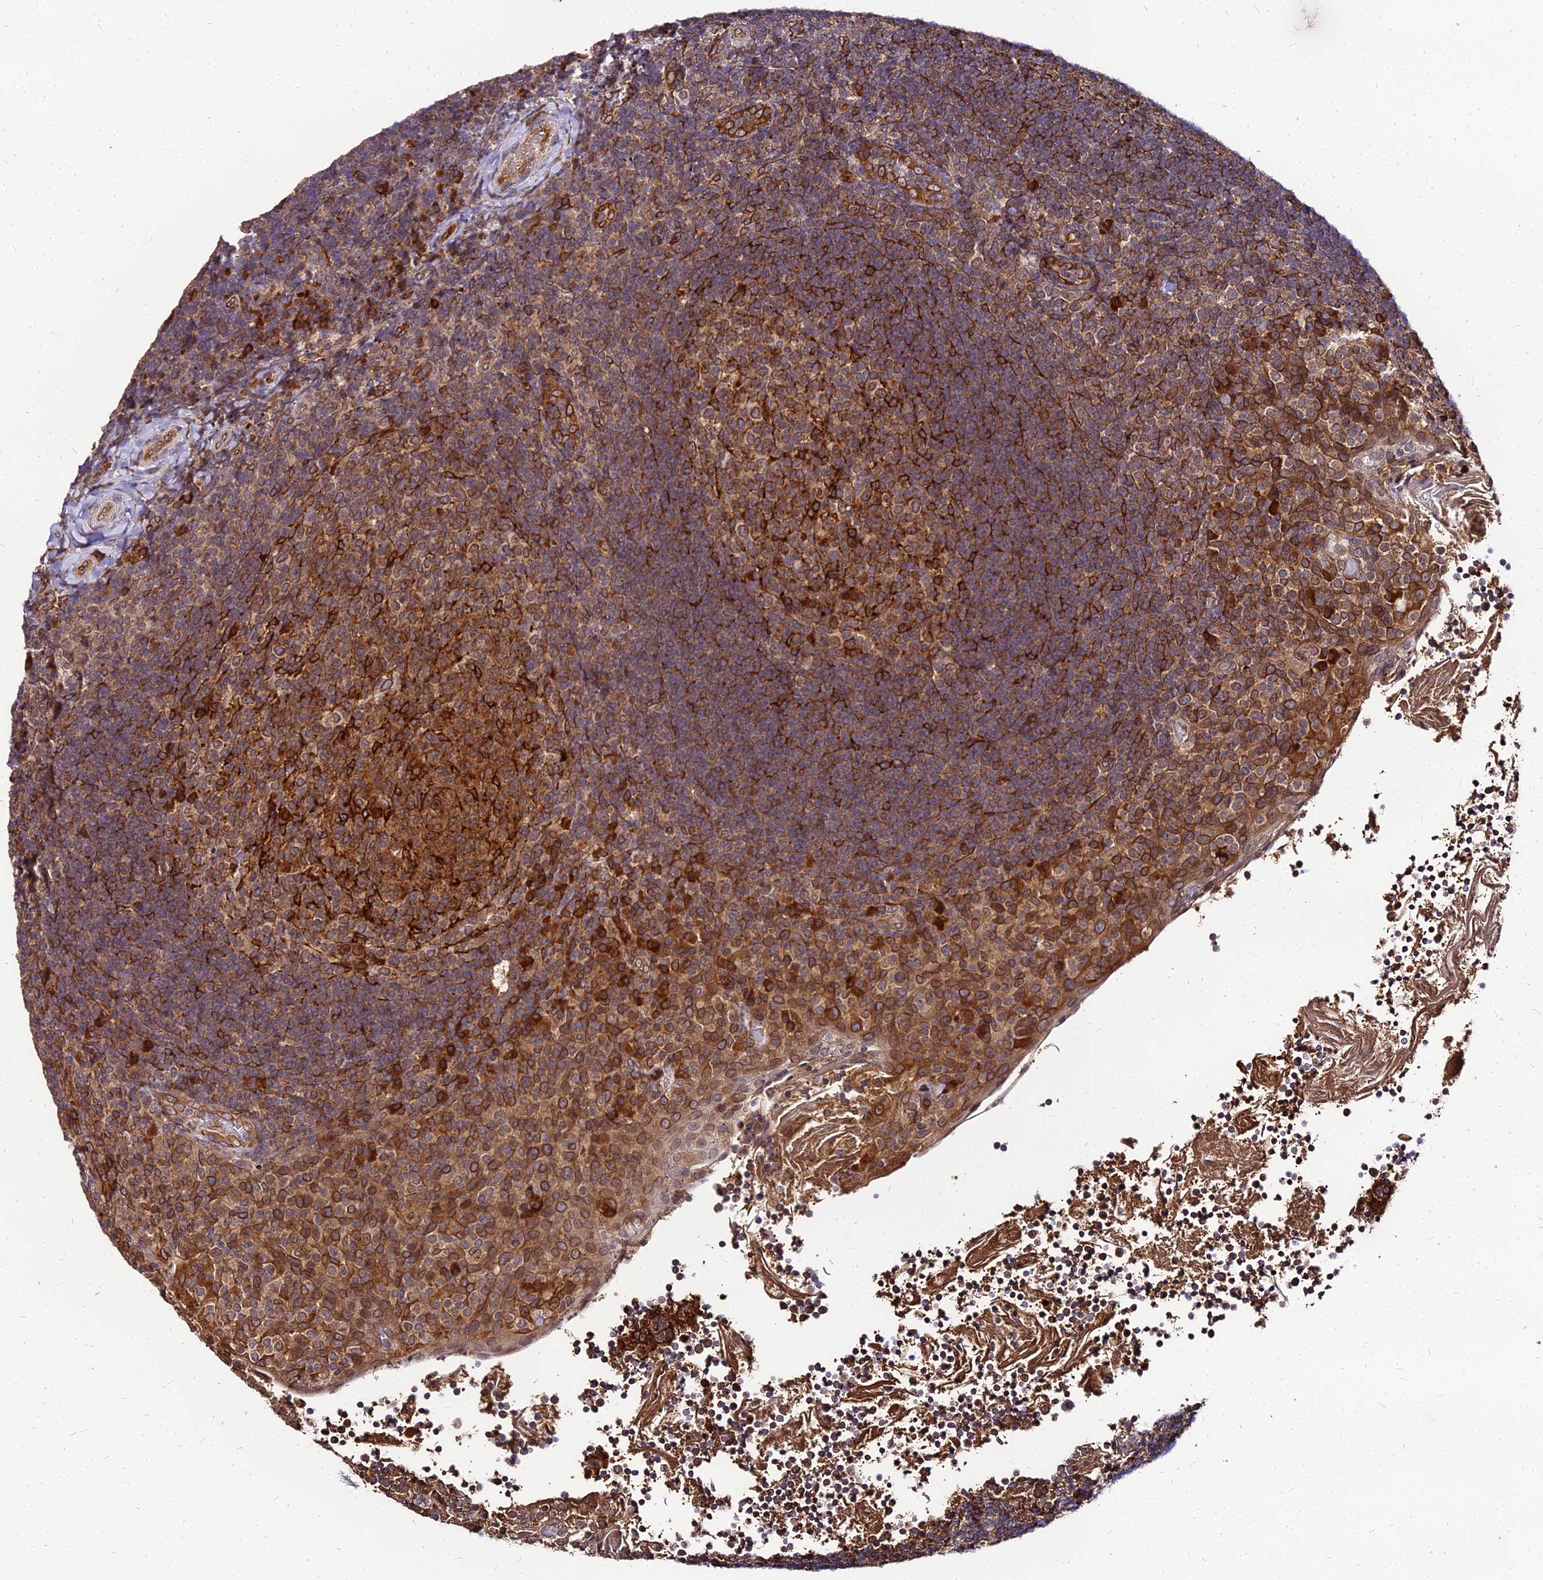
{"staining": {"intensity": "strong", "quantity": "25%-75%", "location": "cytoplasmic/membranous"}, "tissue": "tonsil", "cell_type": "Germinal center cells", "image_type": "normal", "snomed": [{"axis": "morphology", "description": "Normal tissue, NOS"}, {"axis": "topography", "description": "Tonsil"}], "caption": "DAB (3,3'-diaminobenzidine) immunohistochemical staining of benign human tonsil shows strong cytoplasmic/membranous protein staining in approximately 25%-75% of germinal center cells.", "gene": "PDE4D", "patient": {"sex": "female", "age": 10}}